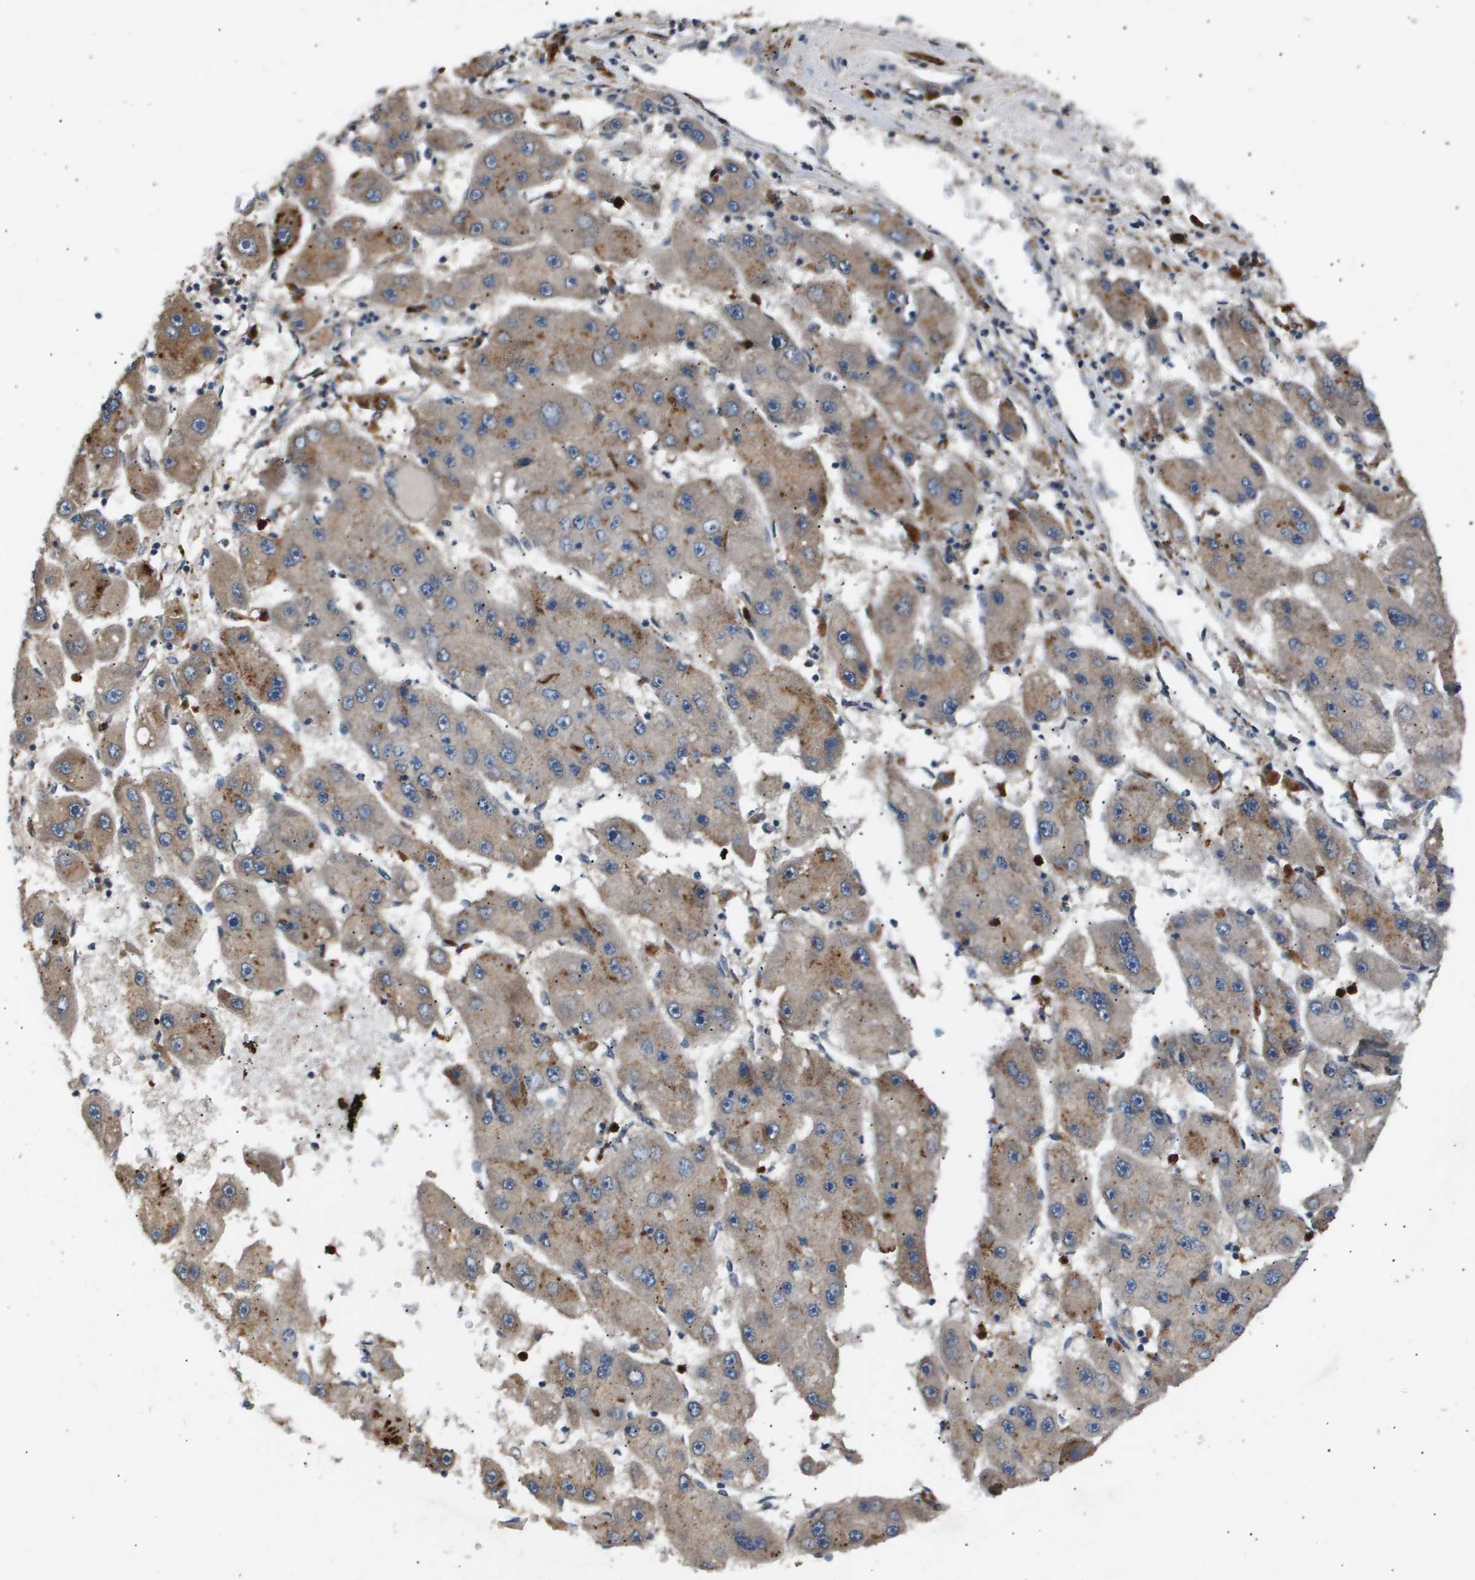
{"staining": {"intensity": "weak", "quantity": ">75%", "location": "cytoplasmic/membranous"}, "tissue": "liver cancer", "cell_type": "Tumor cells", "image_type": "cancer", "snomed": [{"axis": "morphology", "description": "Carcinoma, Hepatocellular, NOS"}, {"axis": "topography", "description": "Liver"}], "caption": "A micrograph of human liver cancer (hepatocellular carcinoma) stained for a protein reveals weak cytoplasmic/membranous brown staining in tumor cells. Ihc stains the protein of interest in brown and the nuclei are stained blue.", "gene": "ERG", "patient": {"sex": "female", "age": 61}}